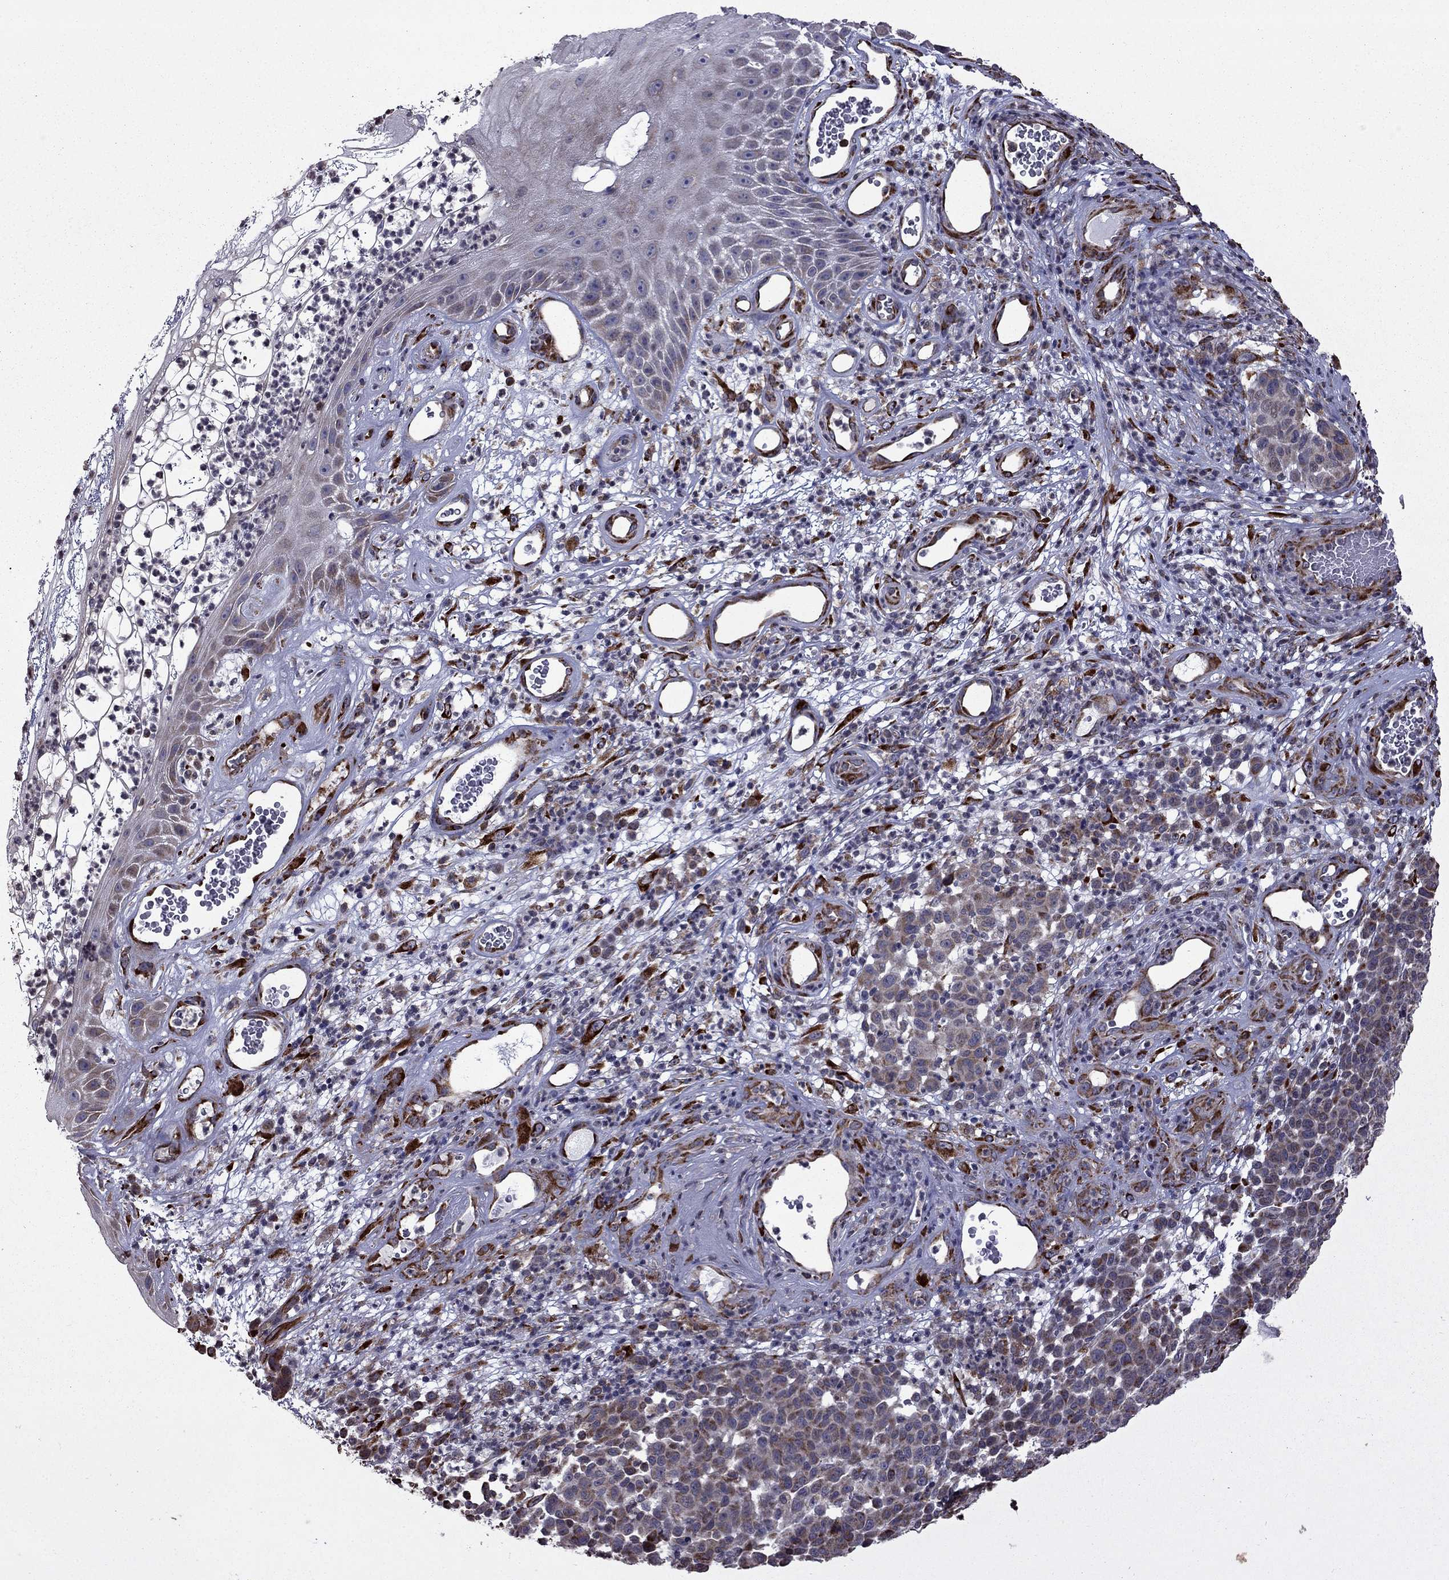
{"staining": {"intensity": "moderate", "quantity": "<25%", "location": "cytoplasmic/membranous"}, "tissue": "melanoma", "cell_type": "Tumor cells", "image_type": "cancer", "snomed": [{"axis": "morphology", "description": "Malignant melanoma, NOS"}, {"axis": "topography", "description": "Skin"}], "caption": "Malignant melanoma stained with a protein marker exhibits moderate staining in tumor cells.", "gene": "IKBIP", "patient": {"sex": "male", "age": 59}}